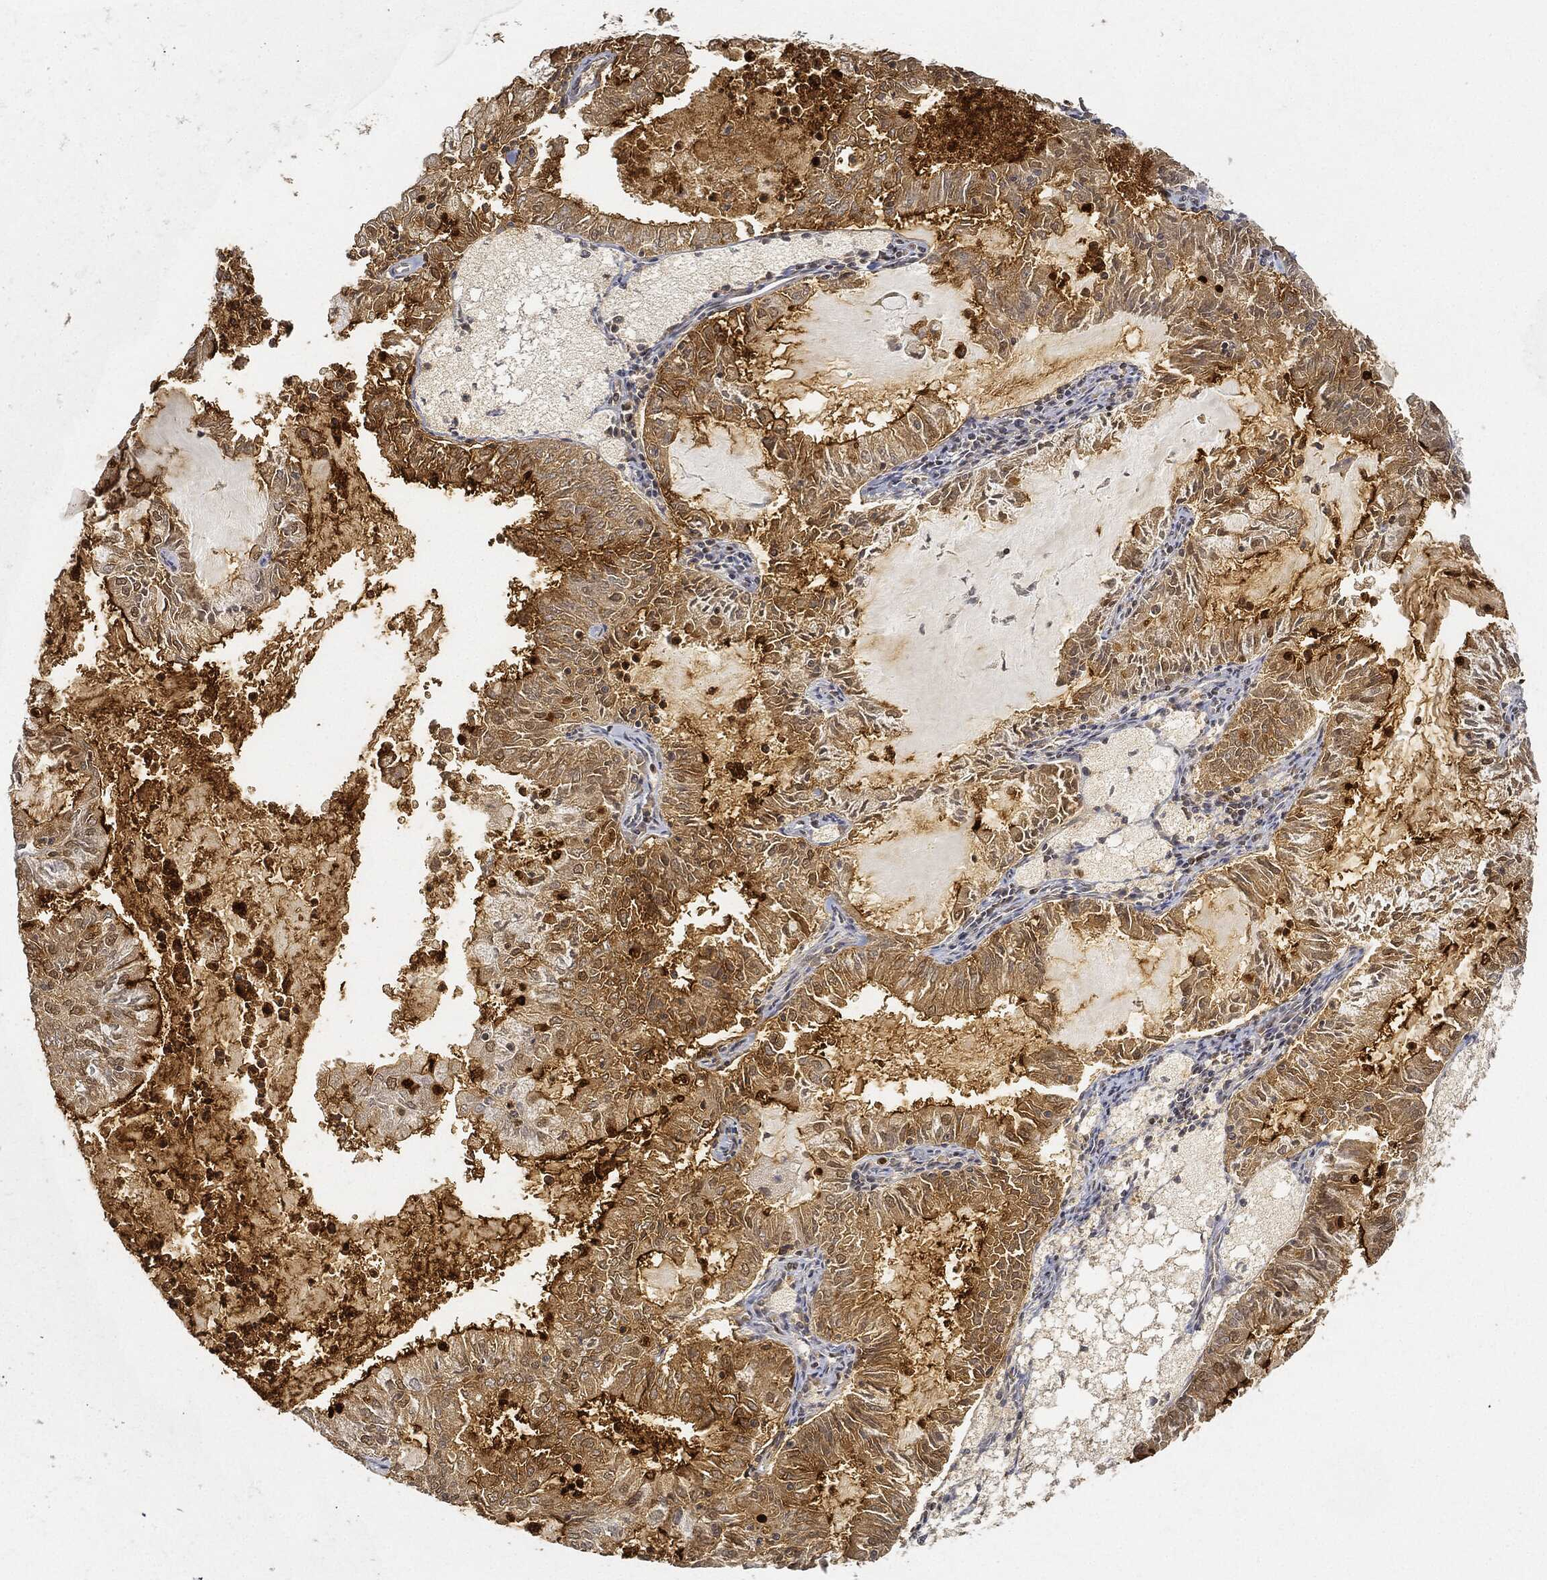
{"staining": {"intensity": "strong", "quantity": "25%-75%", "location": "cytoplasmic/membranous"}, "tissue": "endometrial cancer", "cell_type": "Tumor cells", "image_type": "cancer", "snomed": [{"axis": "morphology", "description": "Adenocarcinoma, NOS"}, {"axis": "topography", "description": "Endometrium"}], "caption": "High-power microscopy captured an immunohistochemistry image of endometrial adenocarcinoma, revealing strong cytoplasmic/membranous positivity in approximately 25%-75% of tumor cells. (IHC, brightfield microscopy, high magnification).", "gene": "CIB1", "patient": {"sex": "female", "age": 57}}